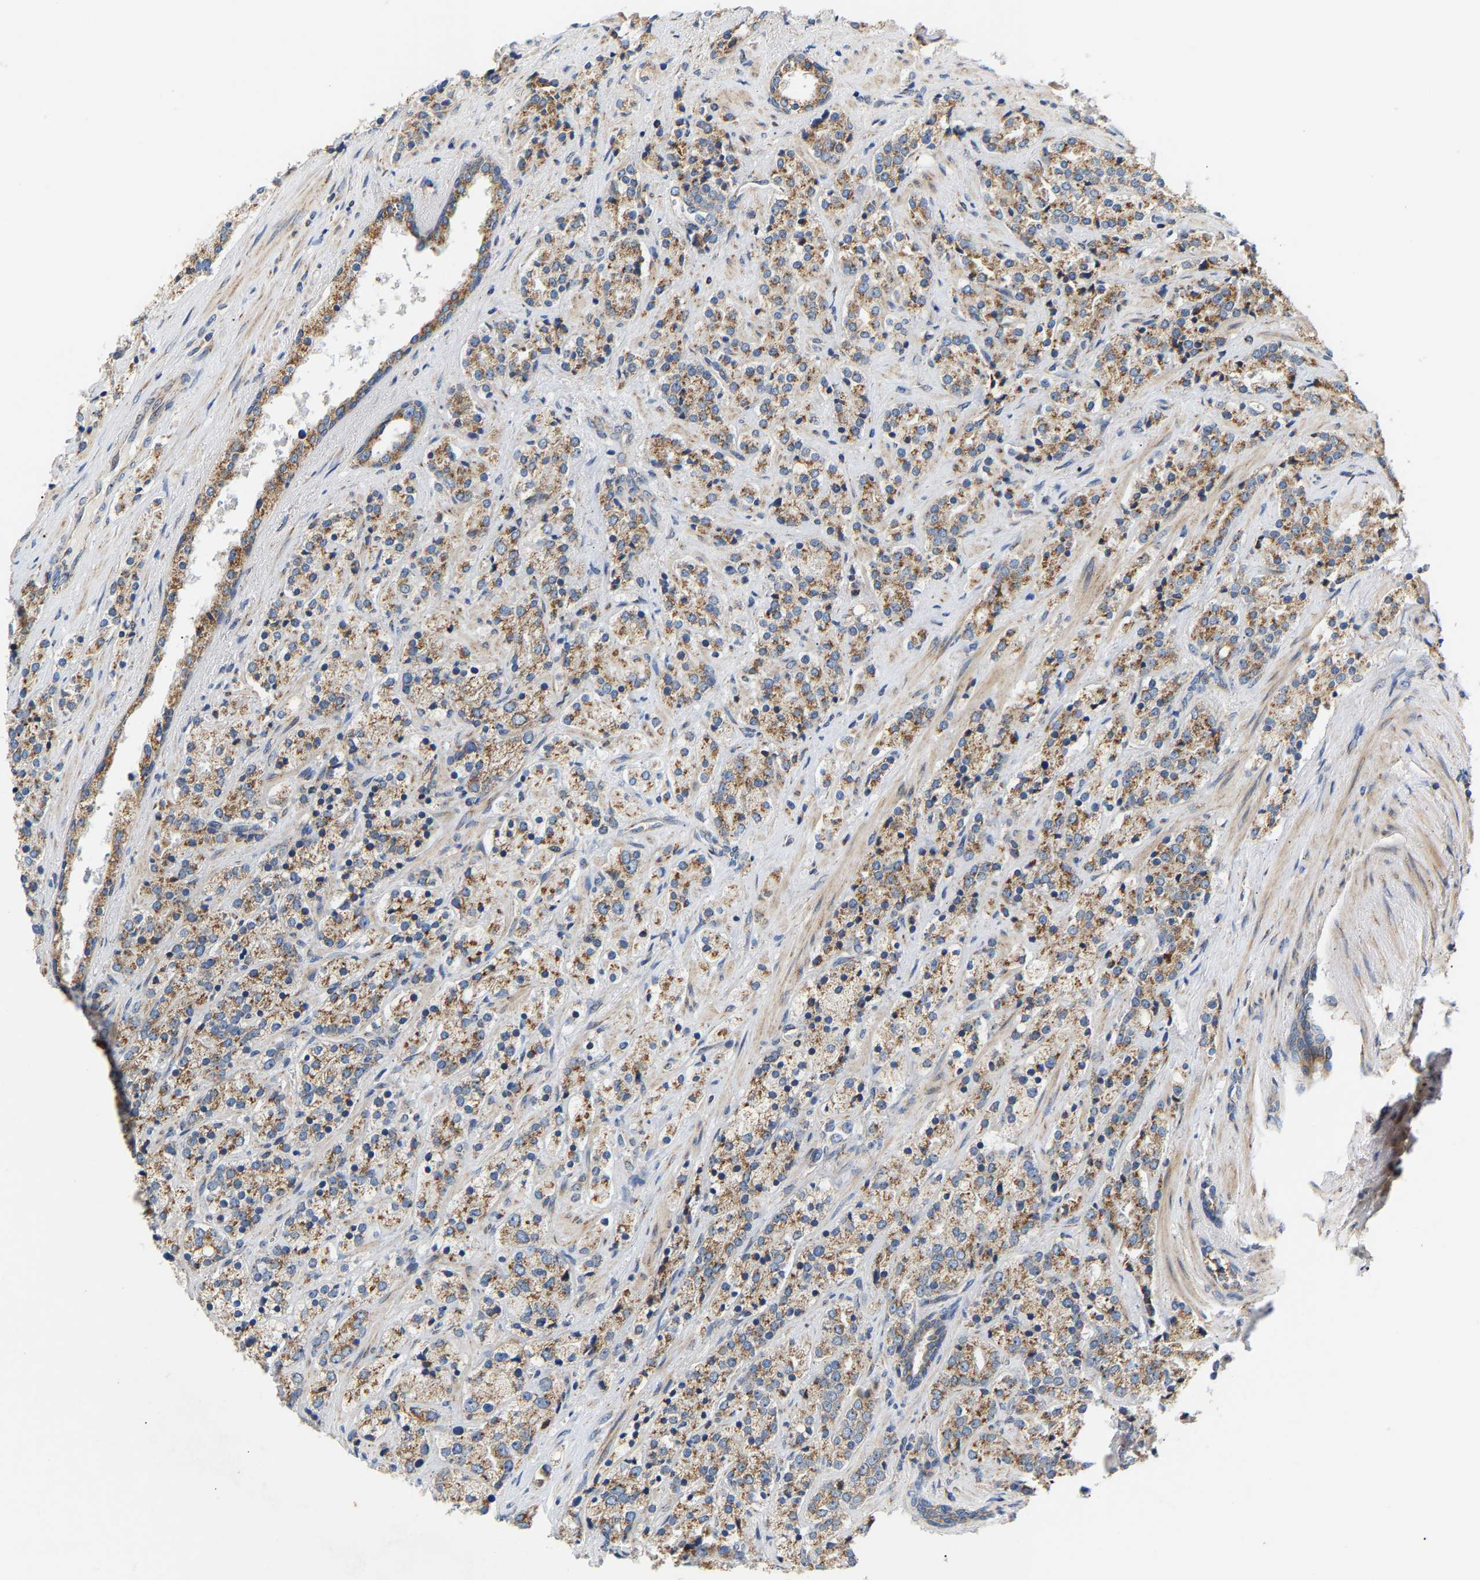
{"staining": {"intensity": "moderate", "quantity": ">75%", "location": "cytoplasmic/membranous"}, "tissue": "prostate cancer", "cell_type": "Tumor cells", "image_type": "cancer", "snomed": [{"axis": "morphology", "description": "Adenocarcinoma, High grade"}, {"axis": "topography", "description": "Prostate"}], "caption": "Human high-grade adenocarcinoma (prostate) stained with a protein marker exhibits moderate staining in tumor cells.", "gene": "TMEM168", "patient": {"sex": "male", "age": 71}}